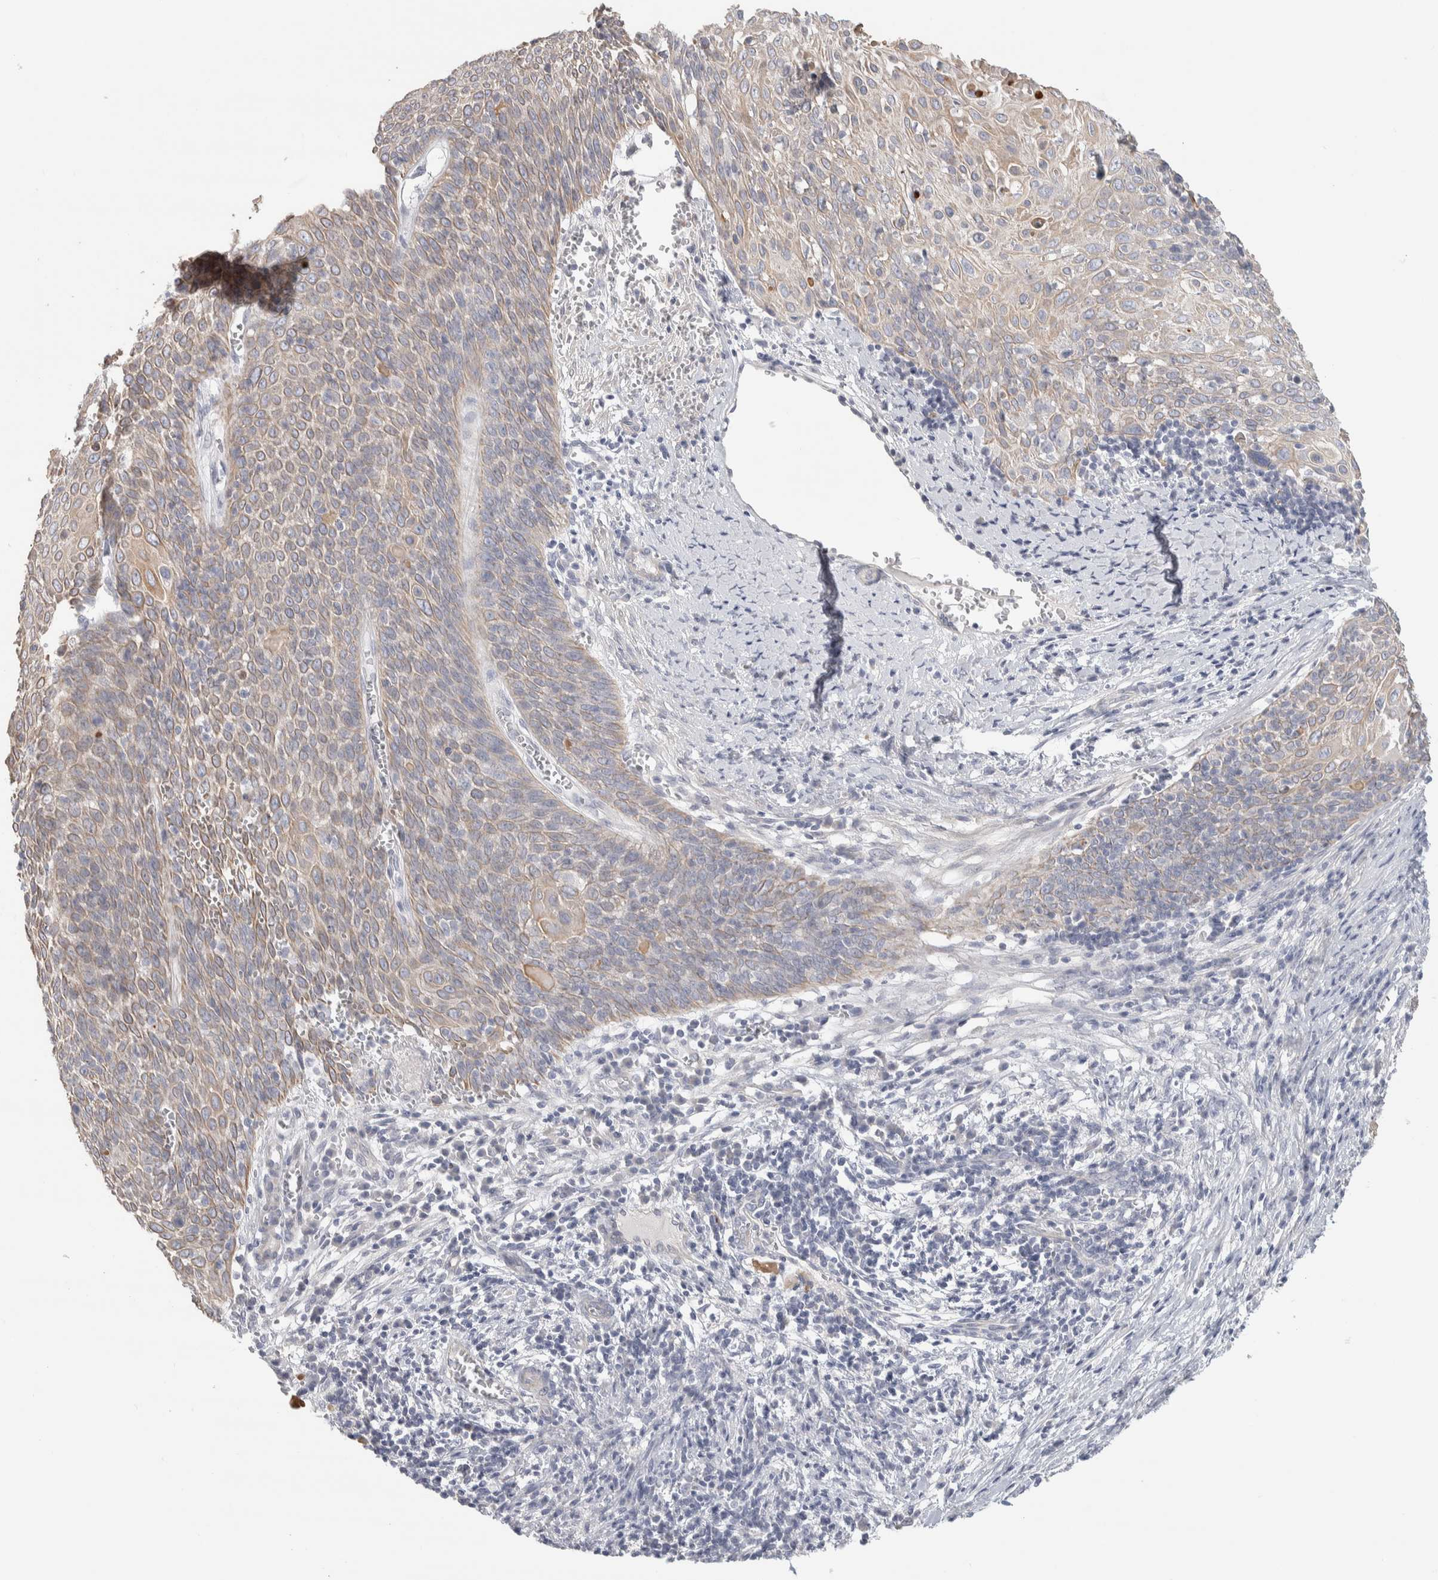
{"staining": {"intensity": "weak", "quantity": "25%-75%", "location": "cytoplasmic/membranous"}, "tissue": "cervical cancer", "cell_type": "Tumor cells", "image_type": "cancer", "snomed": [{"axis": "morphology", "description": "Squamous cell carcinoma, NOS"}, {"axis": "topography", "description": "Cervix"}], "caption": "This is an image of IHC staining of cervical cancer, which shows weak staining in the cytoplasmic/membranous of tumor cells.", "gene": "DCXR", "patient": {"sex": "female", "age": 39}}